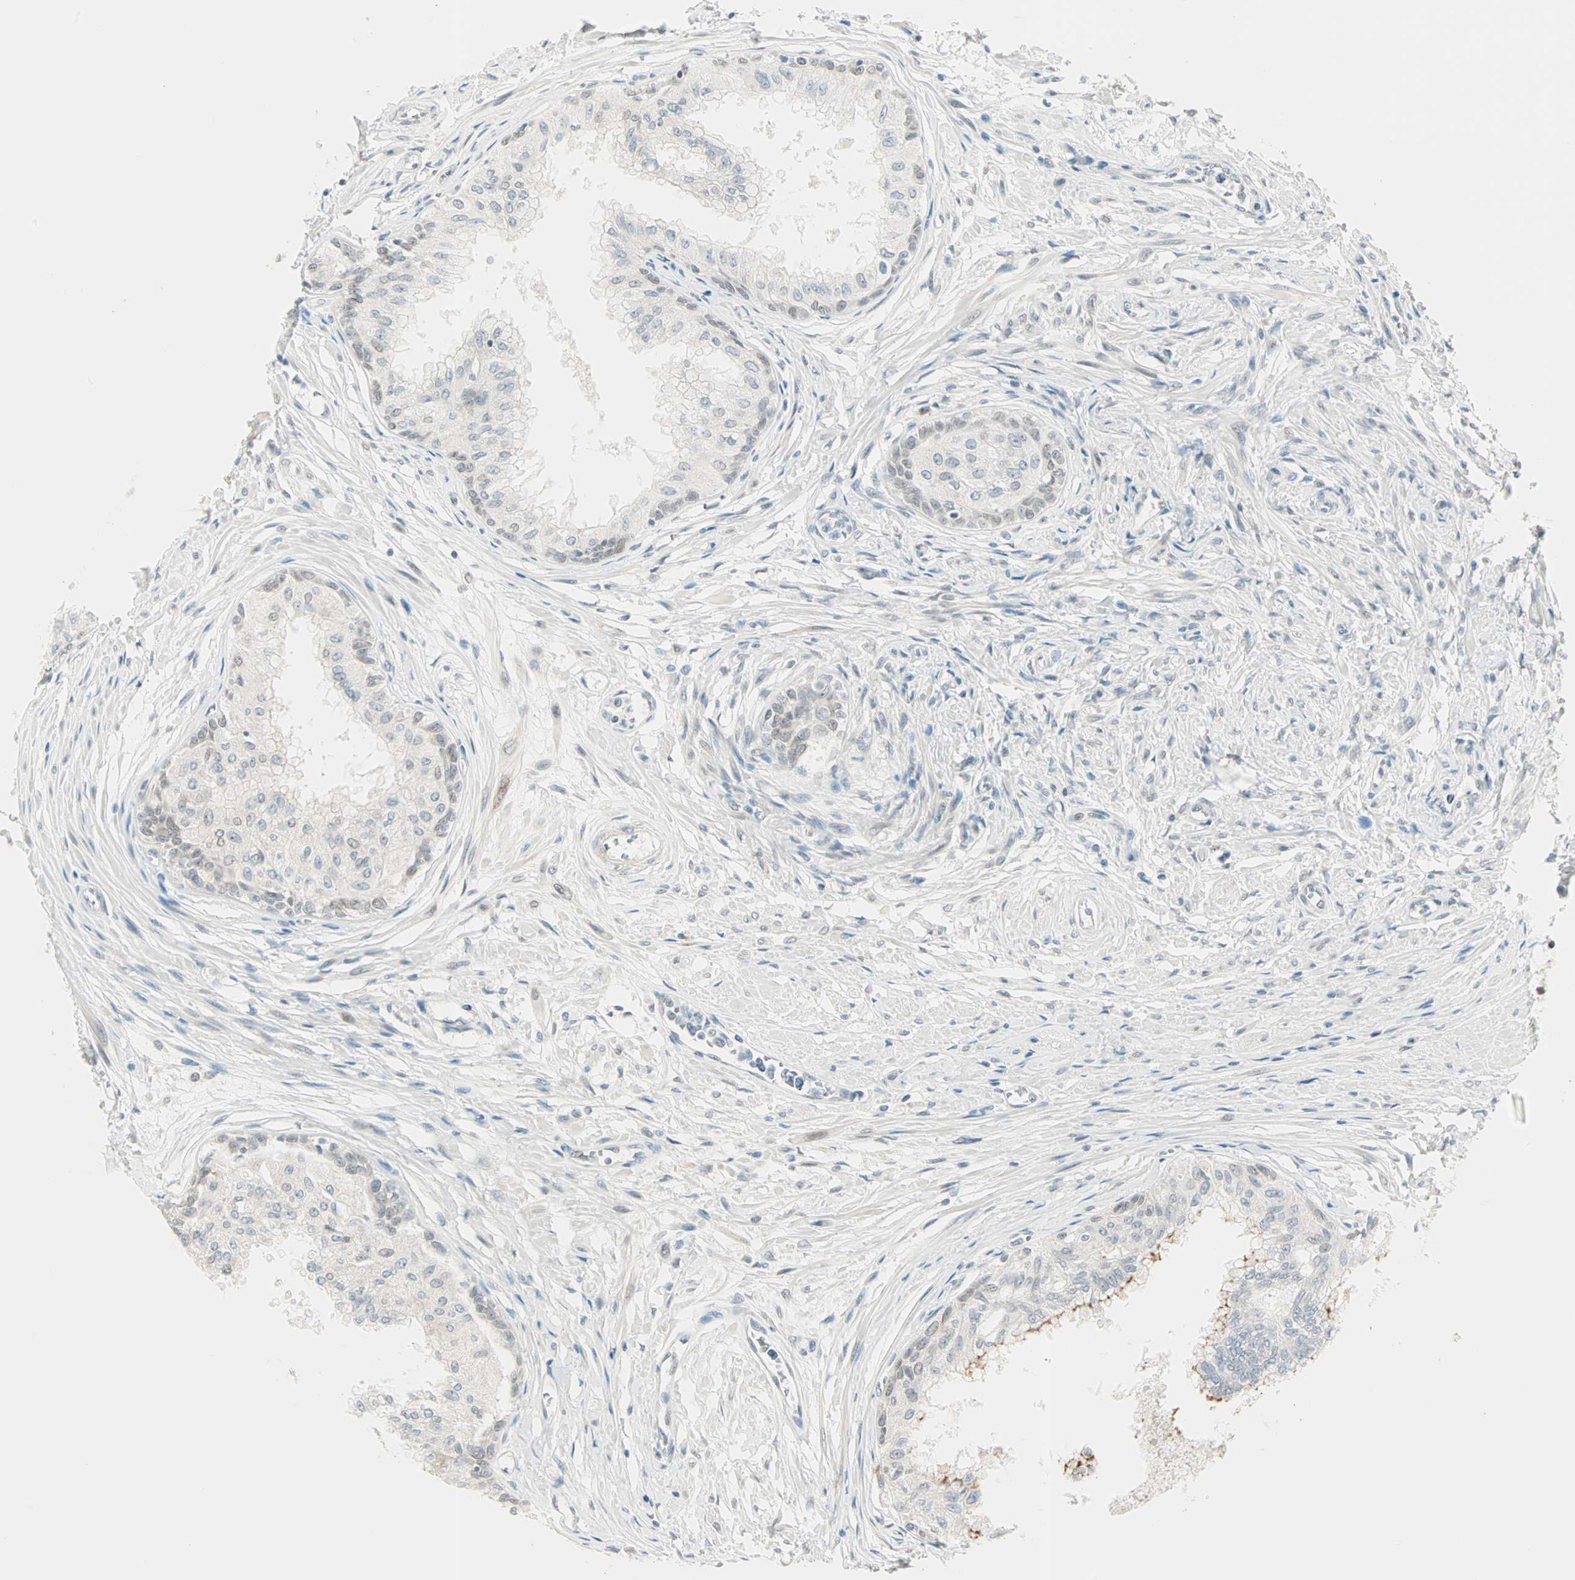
{"staining": {"intensity": "negative", "quantity": "none", "location": "none"}, "tissue": "prostate", "cell_type": "Glandular cells", "image_type": "normal", "snomed": [{"axis": "morphology", "description": "Normal tissue, NOS"}, {"axis": "topography", "description": "Prostate"}, {"axis": "topography", "description": "Seminal veicle"}], "caption": "Immunohistochemistry of unremarkable human prostate demonstrates no expression in glandular cells. The staining is performed using DAB brown chromogen with nuclei counter-stained in using hematoxylin.", "gene": "BCAN", "patient": {"sex": "male", "age": 60}}